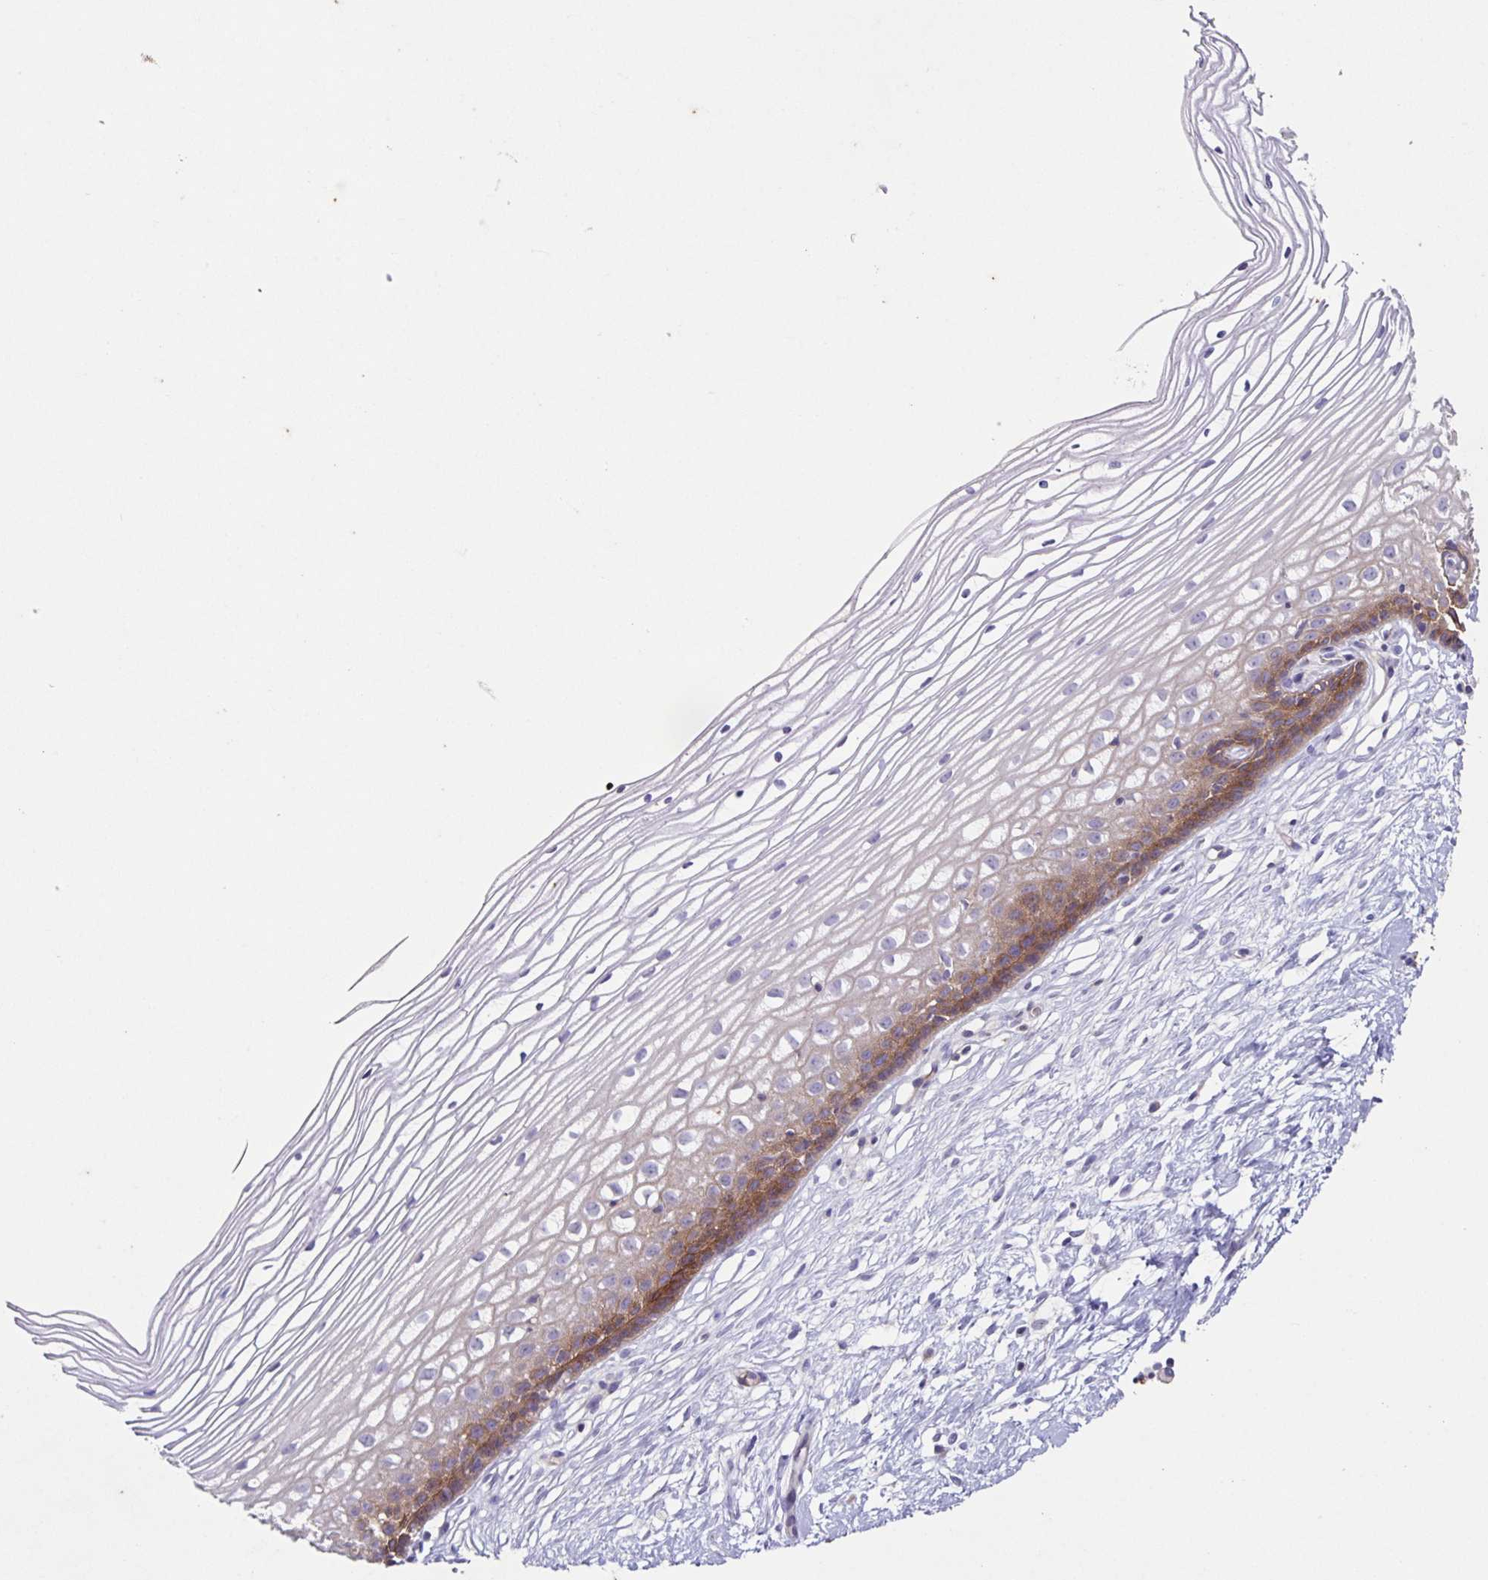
{"staining": {"intensity": "strong", "quantity": "<25%", "location": "cytoplasmic/membranous"}, "tissue": "cervix", "cell_type": "Glandular cells", "image_type": "normal", "snomed": [{"axis": "morphology", "description": "Normal tissue, NOS"}, {"axis": "topography", "description": "Cervix"}], "caption": "Immunohistochemistry staining of benign cervix, which demonstrates medium levels of strong cytoplasmic/membranous positivity in about <25% of glandular cells indicating strong cytoplasmic/membranous protein expression. The staining was performed using DAB (3,3'-diaminobenzidine) (brown) for protein detection and nuclei were counterstained in hematoxylin (blue).", "gene": "ITGA2", "patient": {"sex": "female", "age": 40}}